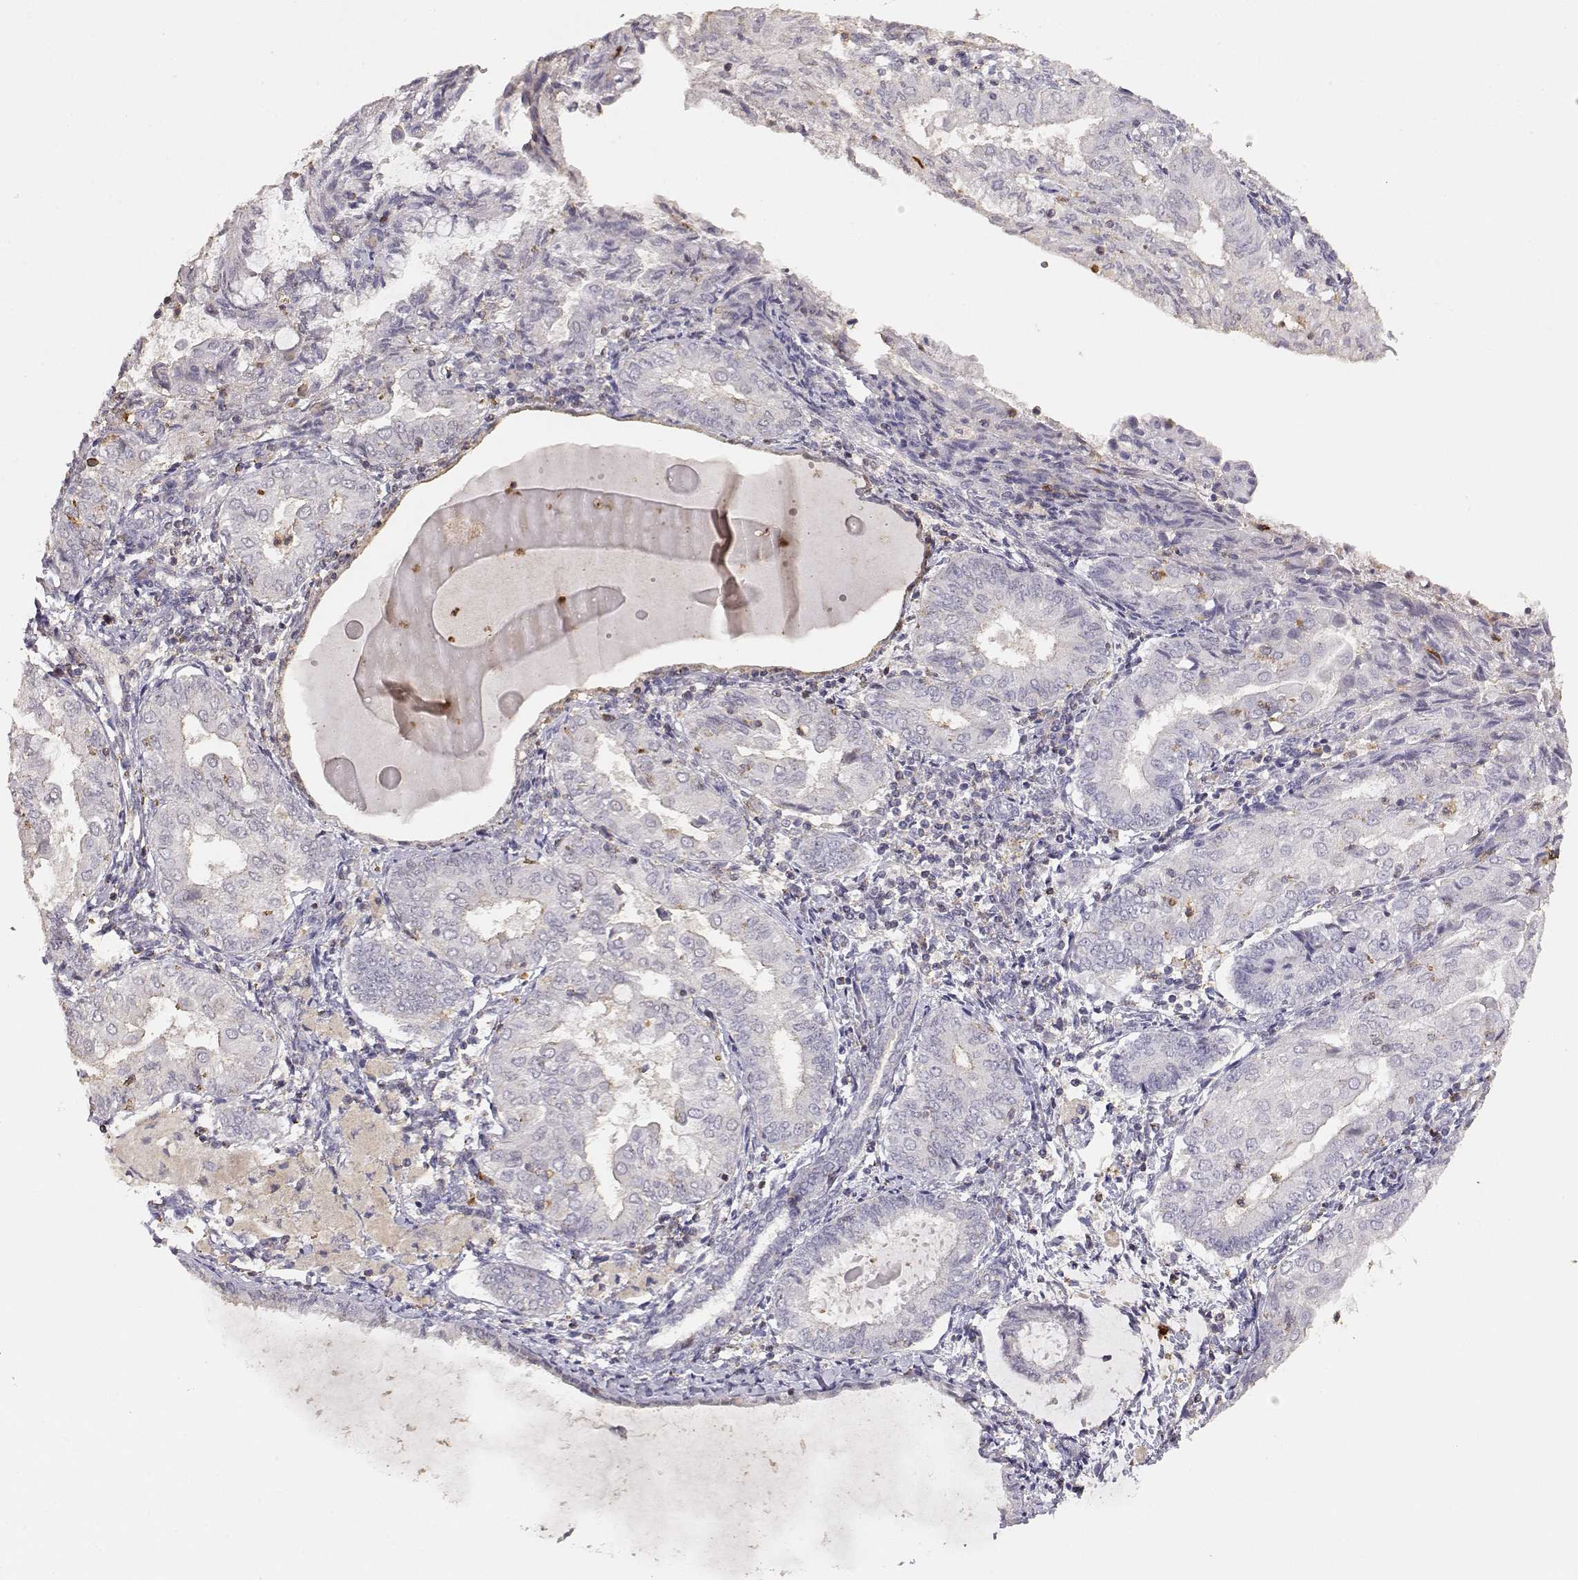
{"staining": {"intensity": "negative", "quantity": "none", "location": "none"}, "tissue": "endometrial cancer", "cell_type": "Tumor cells", "image_type": "cancer", "snomed": [{"axis": "morphology", "description": "Adenocarcinoma, NOS"}, {"axis": "topography", "description": "Endometrium"}], "caption": "Tumor cells are negative for brown protein staining in endometrial adenocarcinoma.", "gene": "TNFRSF10C", "patient": {"sex": "female", "age": 68}}